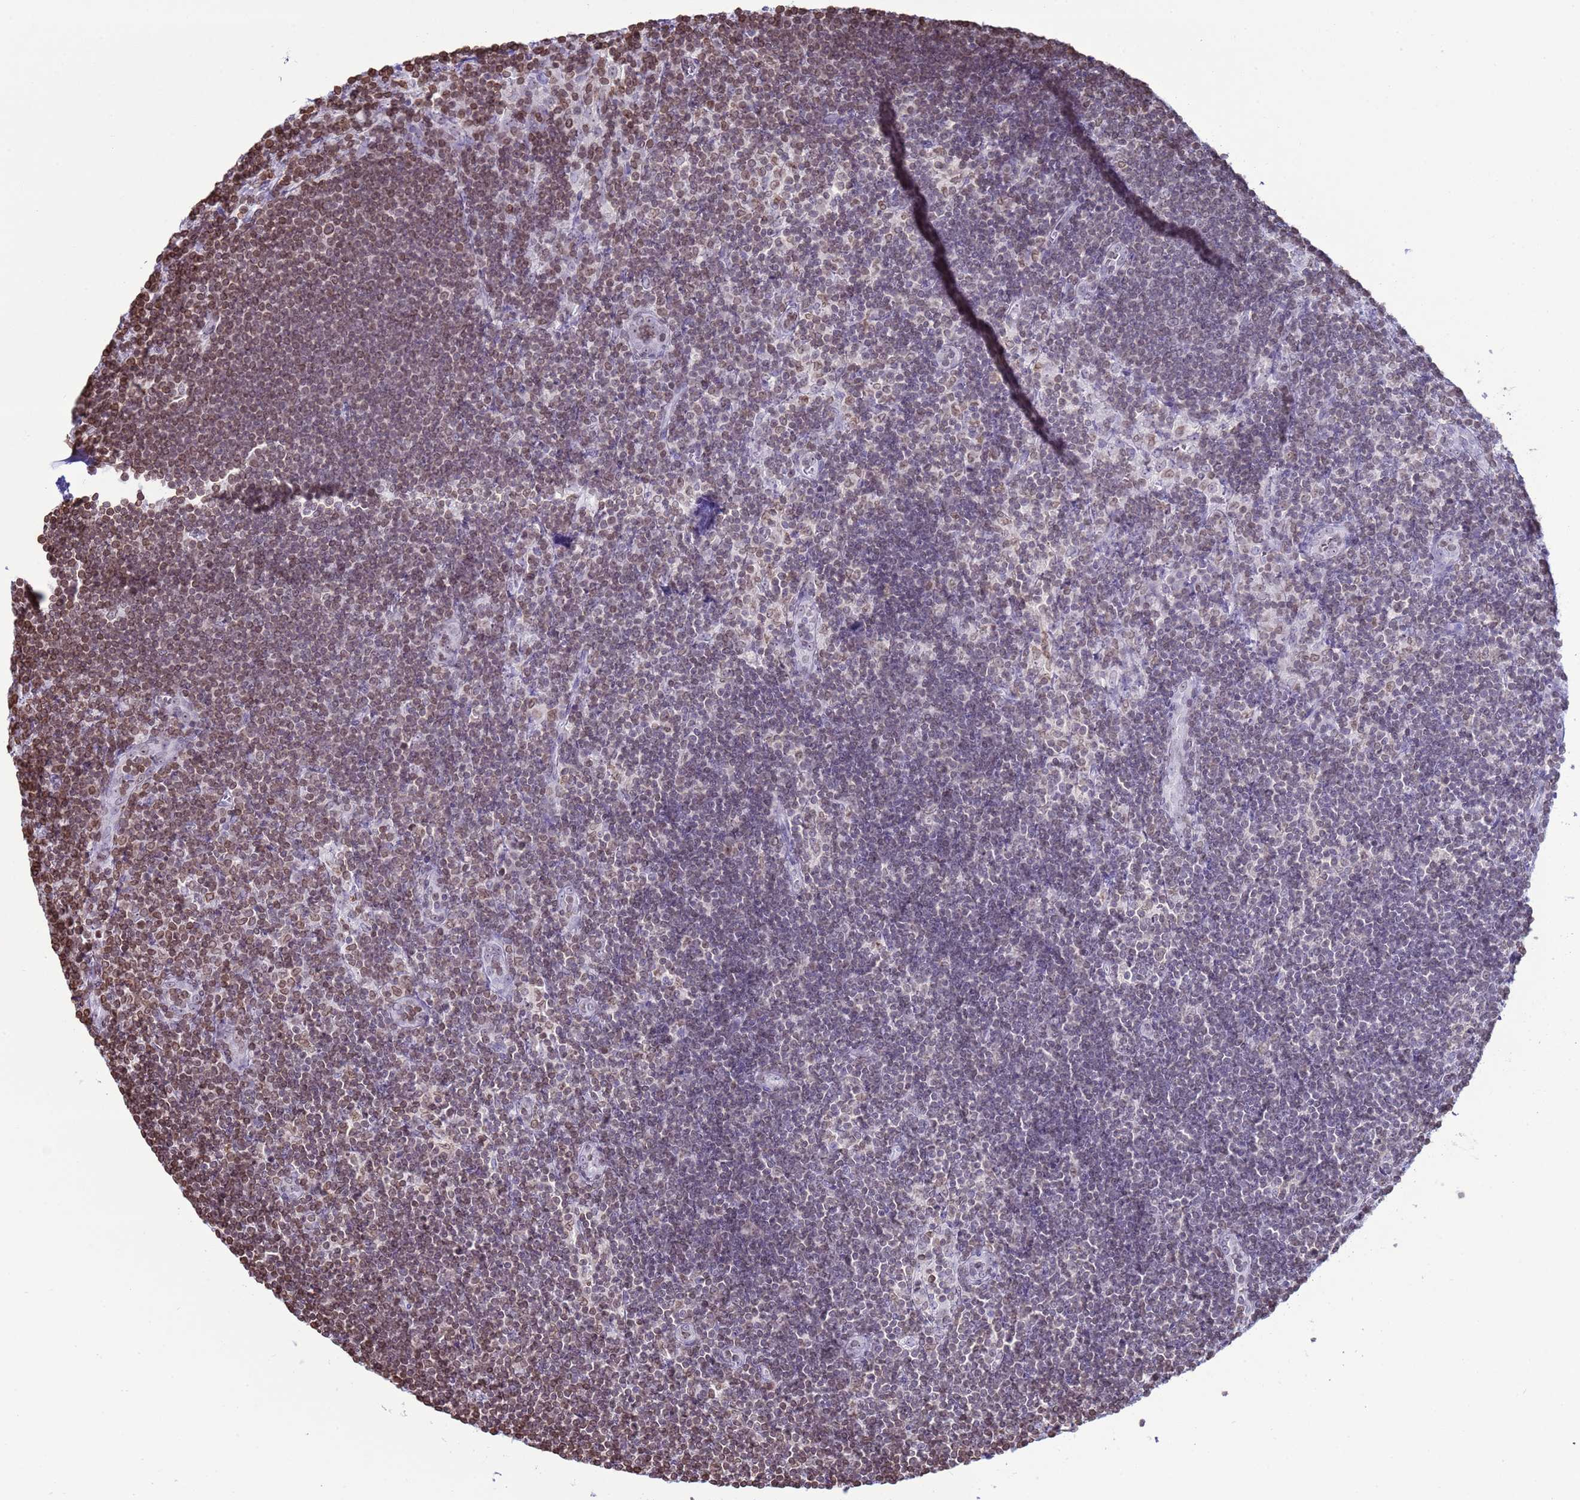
{"staining": {"intensity": "weak", "quantity": "<25%", "location": "nuclear"}, "tissue": "lymph node", "cell_type": "Germinal center cells", "image_type": "normal", "snomed": [{"axis": "morphology", "description": "Normal tissue, NOS"}, {"axis": "topography", "description": "Lymph node"}], "caption": "The image reveals no staining of germinal center cells in normal lymph node. The staining is performed using DAB (3,3'-diaminobenzidine) brown chromogen with nuclei counter-stained in using hematoxylin.", "gene": "DHX37", "patient": {"sex": "male", "age": 24}}